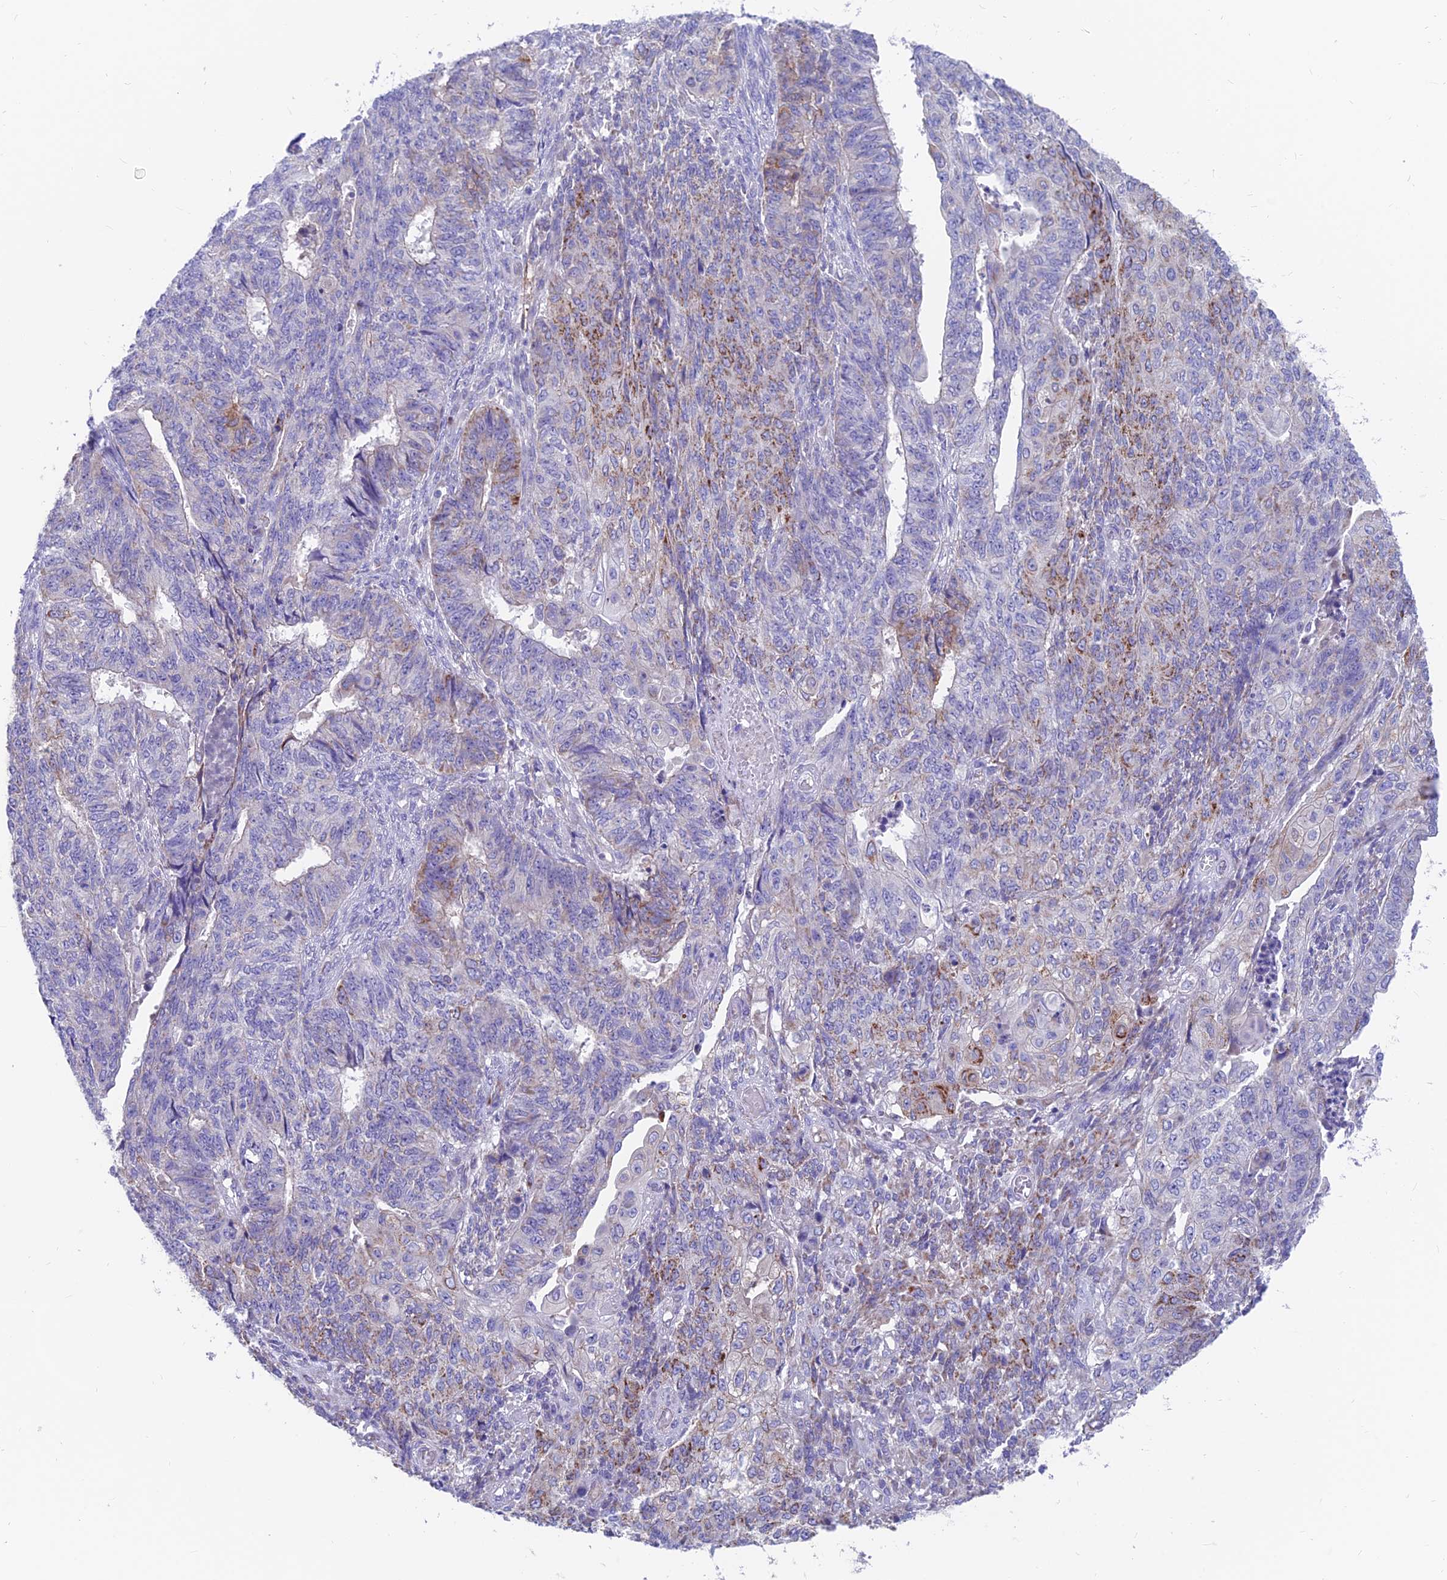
{"staining": {"intensity": "moderate", "quantity": "<25%", "location": "cytoplasmic/membranous"}, "tissue": "endometrial cancer", "cell_type": "Tumor cells", "image_type": "cancer", "snomed": [{"axis": "morphology", "description": "Adenocarcinoma, NOS"}, {"axis": "topography", "description": "Endometrium"}], "caption": "The immunohistochemical stain shows moderate cytoplasmic/membranous staining in tumor cells of endometrial adenocarcinoma tissue.", "gene": "TIGD6", "patient": {"sex": "female", "age": 32}}